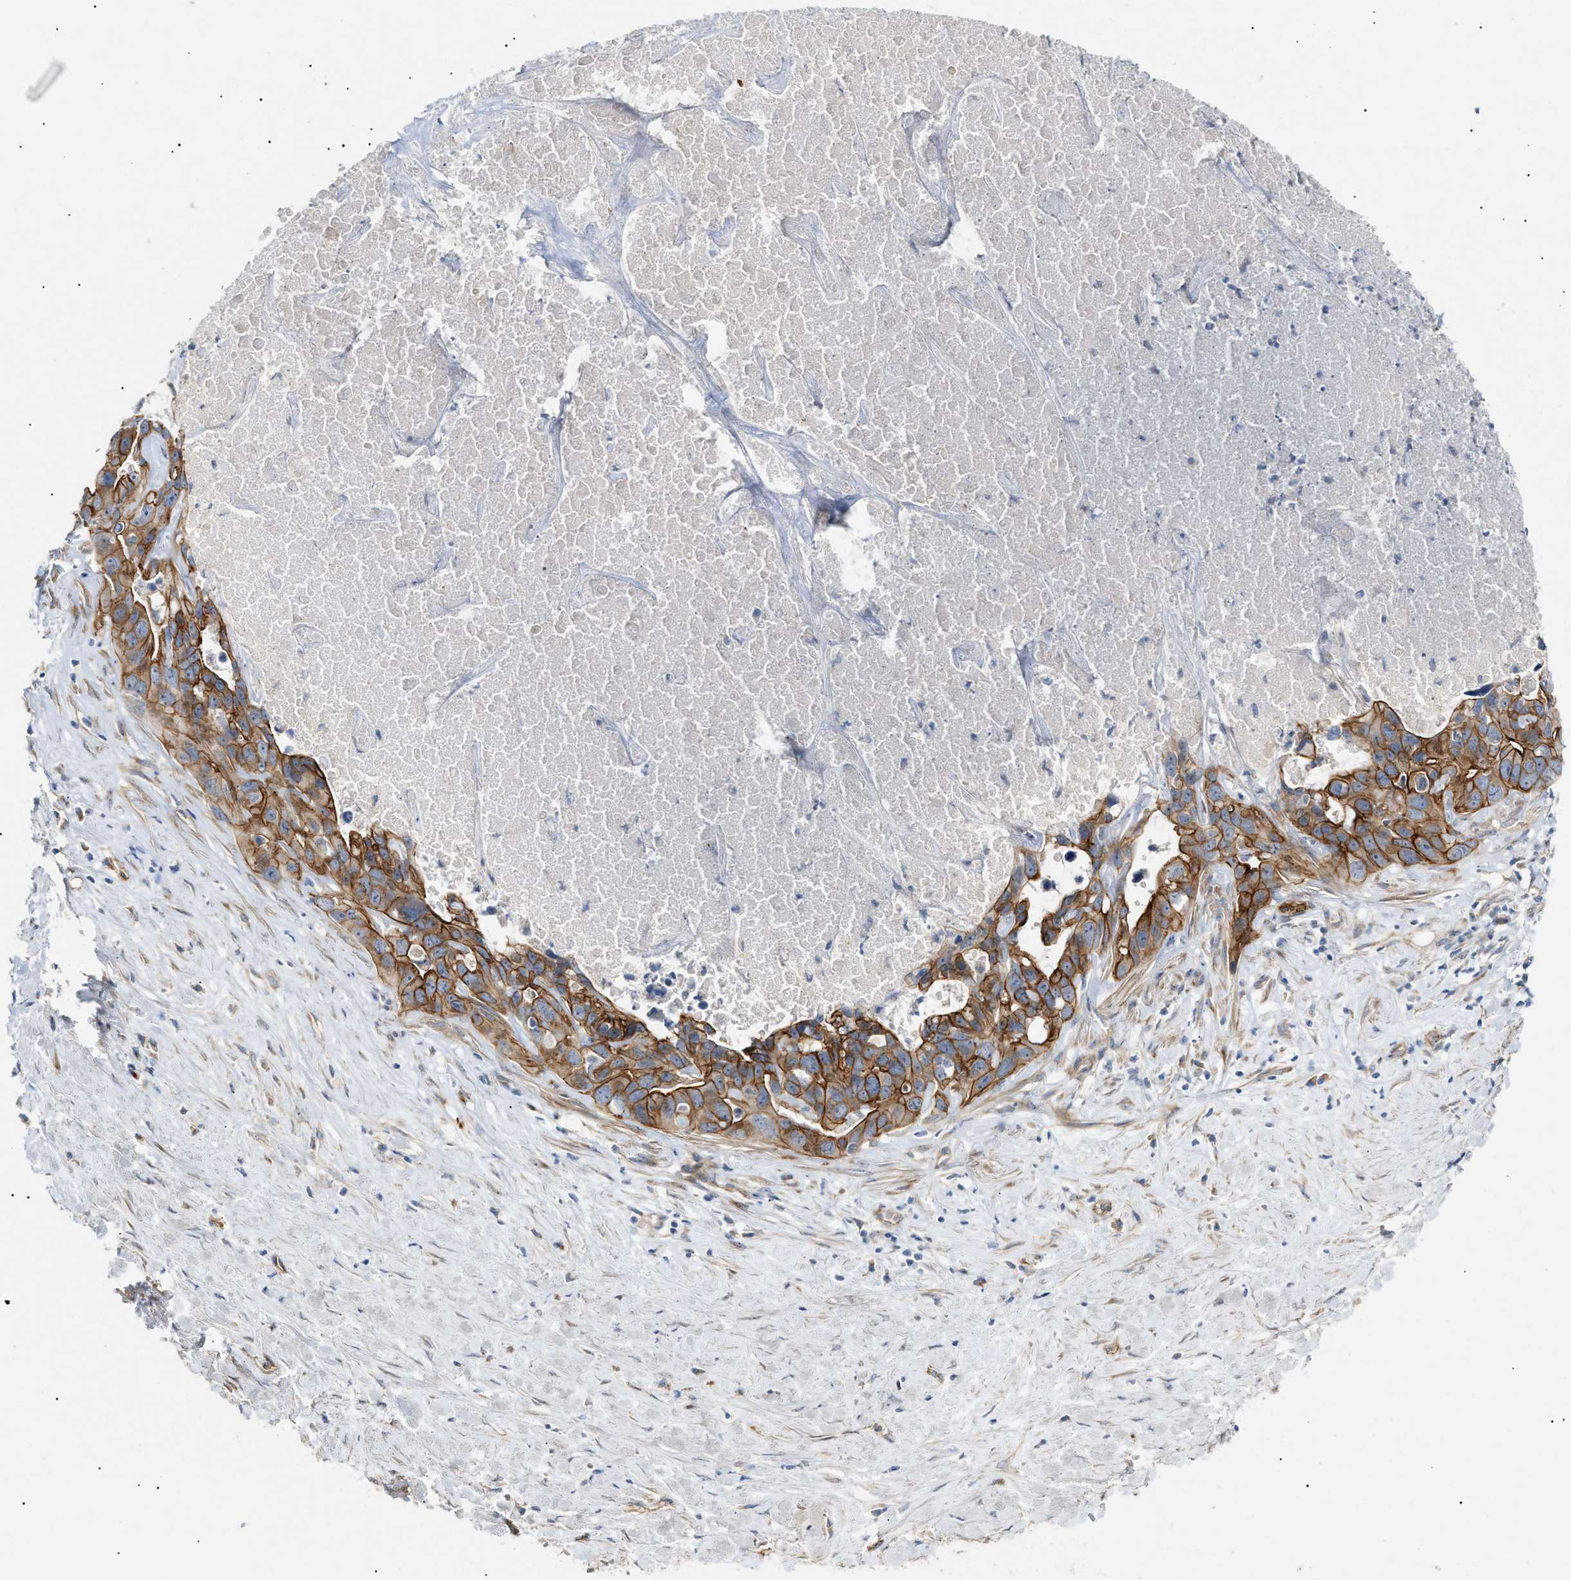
{"staining": {"intensity": "moderate", "quantity": "25%-75%", "location": "cytoplasmic/membranous"}, "tissue": "liver cancer", "cell_type": "Tumor cells", "image_type": "cancer", "snomed": [{"axis": "morphology", "description": "Cholangiocarcinoma"}, {"axis": "topography", "description": "Liver"}], "caption": "Immunohistochemistry (IHC) image of neoplastic tissue: human liver cholangiocarcinoma stained using immunohistochemistry demonstrates medium levels of moderate protein expression localized specifically in the cytoplasmic/membranous of tumor cells, appearing as a cytoplasmic/membranous brown color.", "gene": "ZFHX2", "patient": {"sex": "female", "age": 65}}